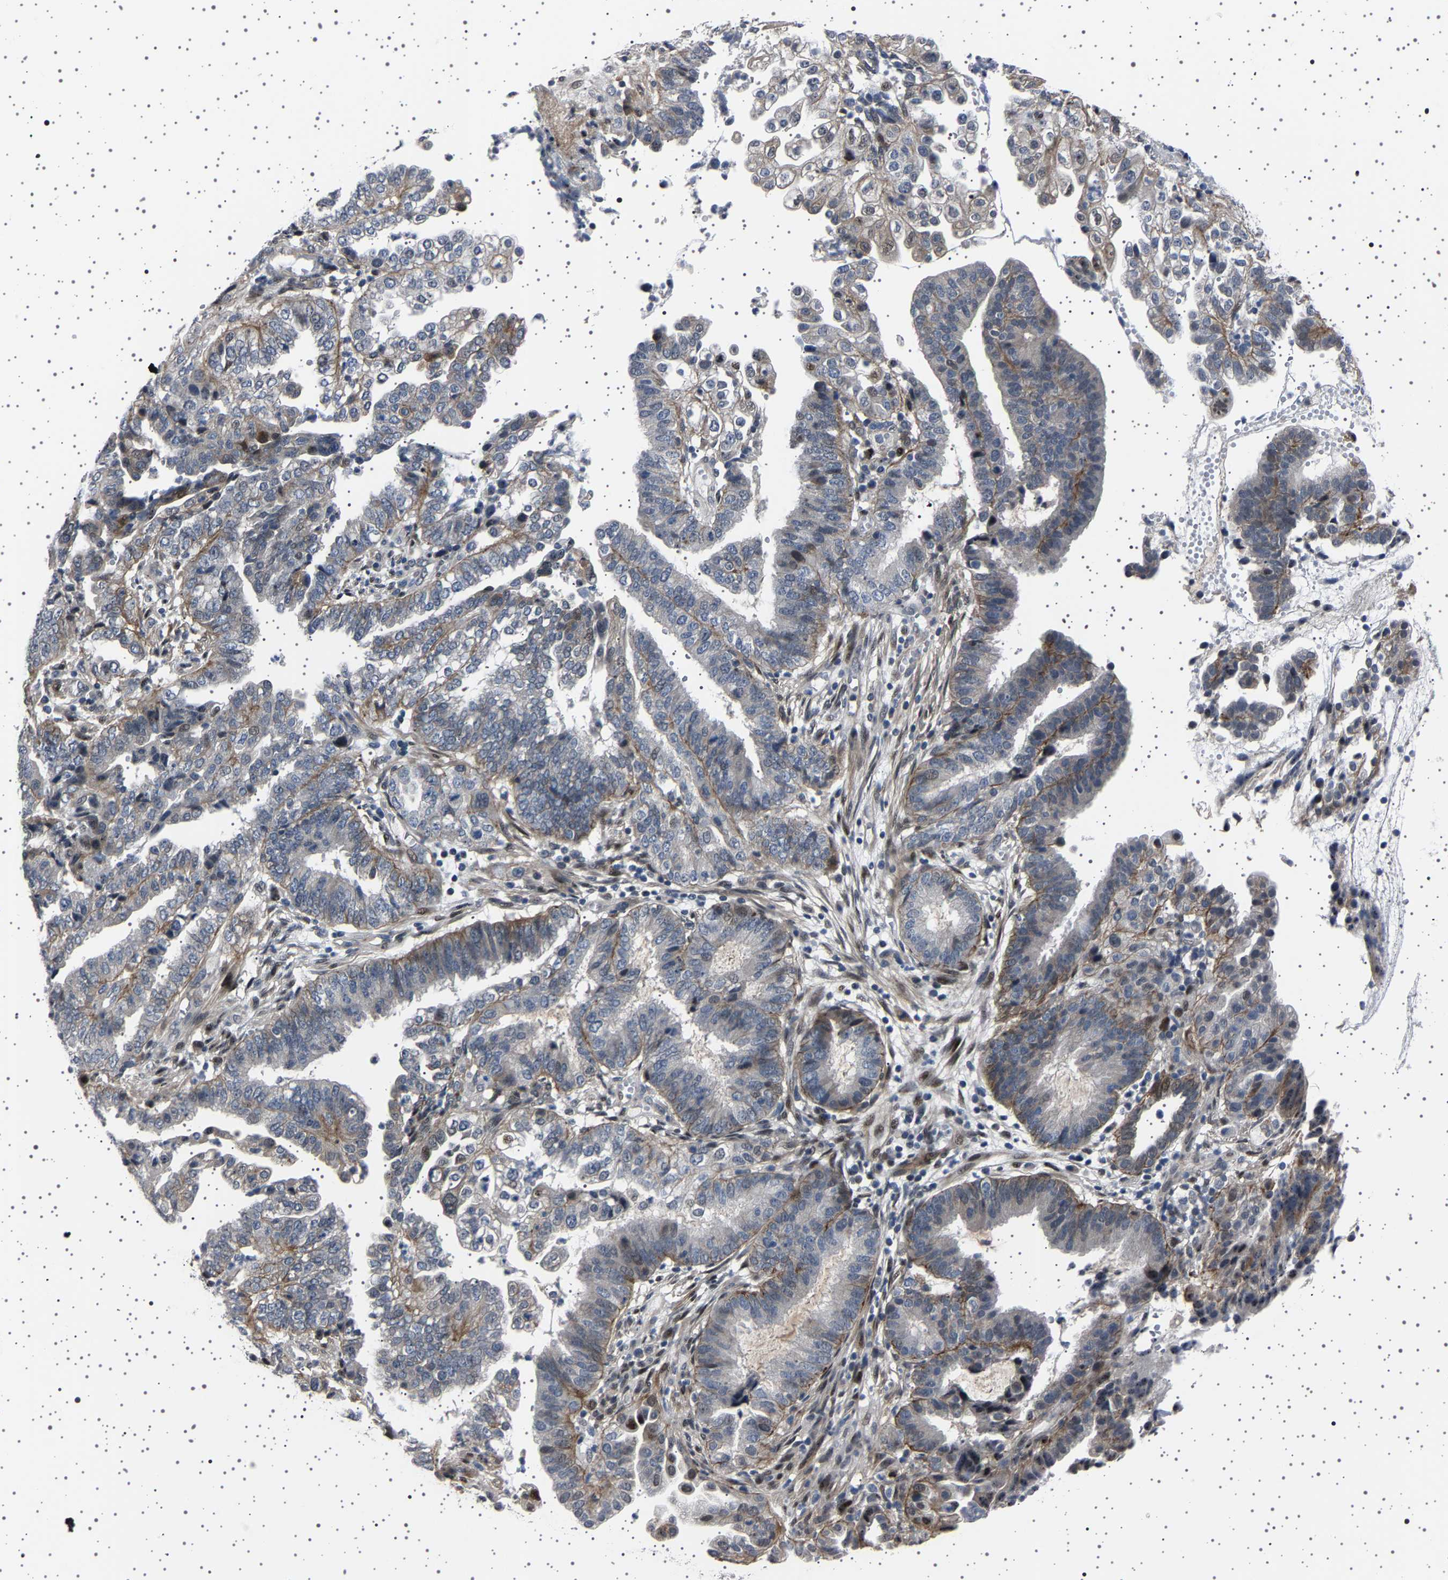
{"staining": {"intensity": "negative", "quantity": "none", "location": "none"}, "tissue": "endometrial cancer", "cell_type": "Tumor cells", "image_type": "cancer", "snomed": [{"axis": "morphology", "description": "Adenocarcinoma, NOS"}, {"axis": "topography", "description": "Endometrium"}], "caption": "Photomicrograph shows no protein expression in tumor cells of endometrial cancer tissue.", "gene": "PAK5", "patient": {"sex": "female", "age": 51}}